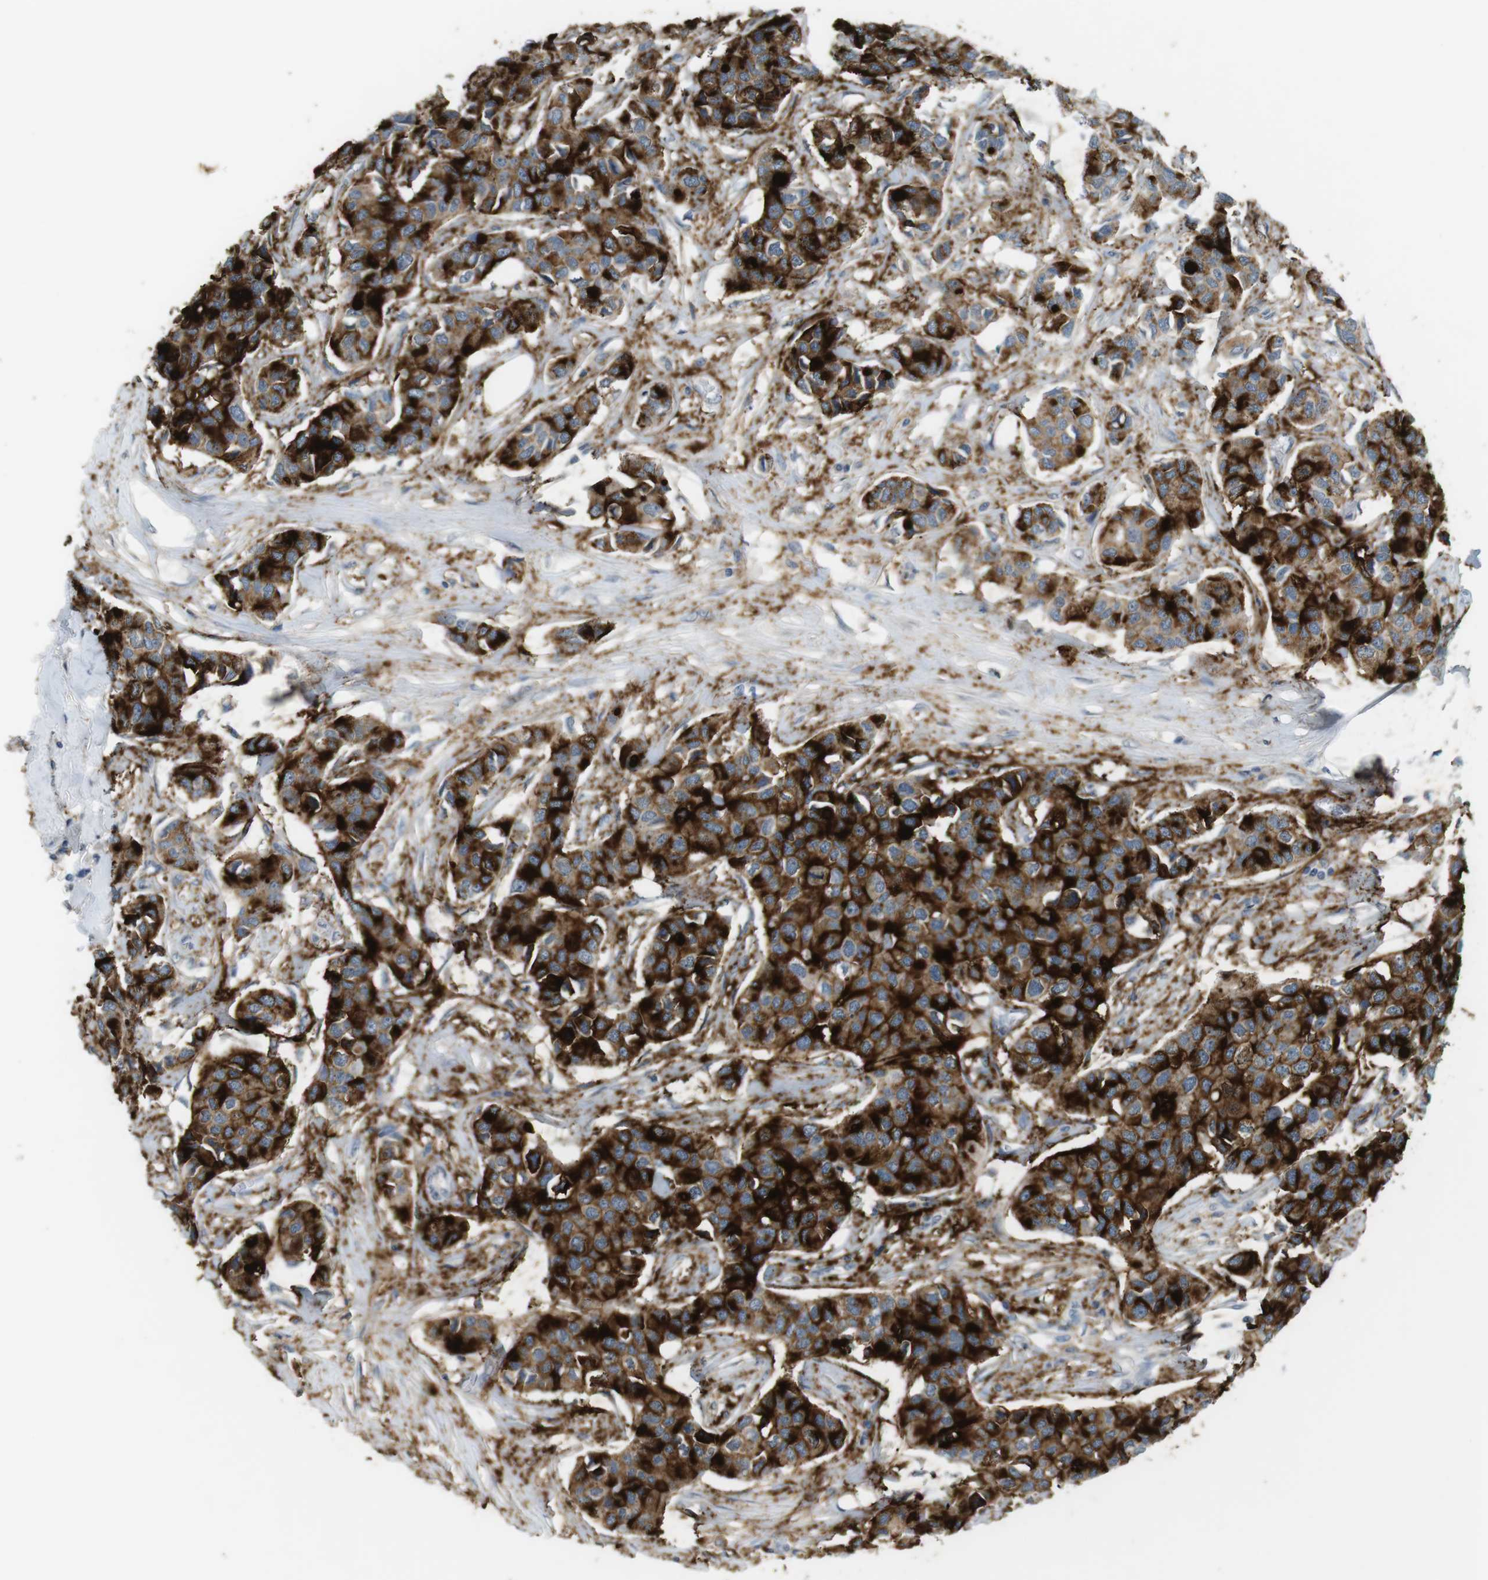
{"staining": {"intensity": "strong", "quantity": ">75%", "location": "cytoplasmic/membranous"}, "tissue": "breast cancer", "cell_type": "Tumor cells", "image_type": "cancer", "snomed": [{"axis": "morphology", "description": "Duct carcinoma"}, {"axis": "topography", "description": "Breast"}], "caption": "A micrograph of human intraductal carcinoma (breast) stained for a protein reveals strong cytoplasmic/membranous brown staining in tumor cells. (Stains: DAB (3,3'-diaminobenzidine) in brown, nuclei in blue, Microscopy: brightfield microscopy at high magnification).", "gene": "MUC5B", "patient": {"sex": "female", "age": 80}}